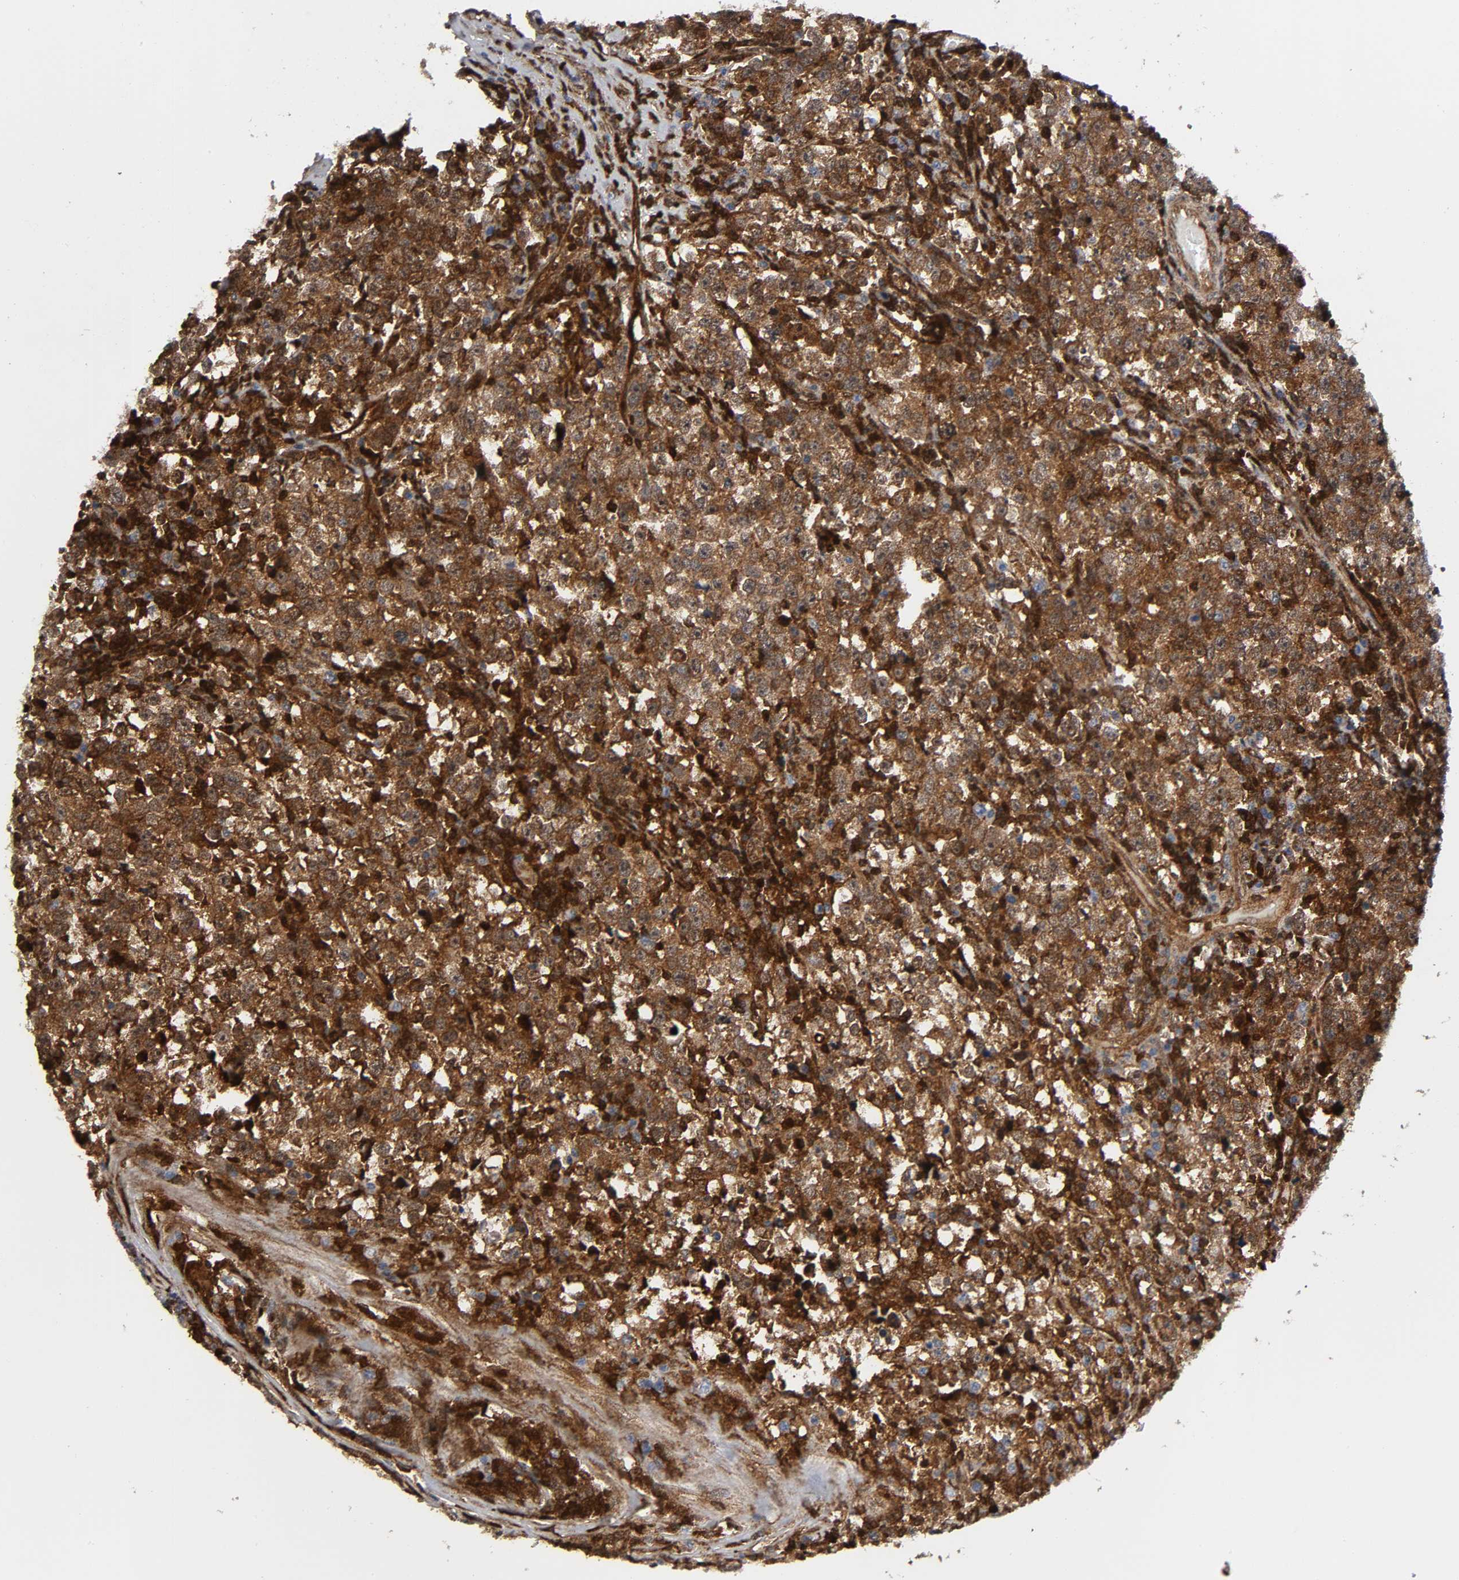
{"staining": {"intensity": "moderate", "quantity": ">75%", "location": "cytoplasmic/membranous"}, "tissue": "testis cancer", "cell_type": "Tumor cells", "image_type": "cancer", "snomed": [{"axis": "morphology", "description": "Seminoma, NOS"}, {"axis": "topography", "description": "Testis"}], "caption": "This micrograph demonstrates immunohistochemistry staining of seminoma (testis), with medium moderate cytoplasmic/membranous staining in about >75% of tumor cells.", "gene": "MAPK1", "patient": {"sex": "male", "age": 43}}